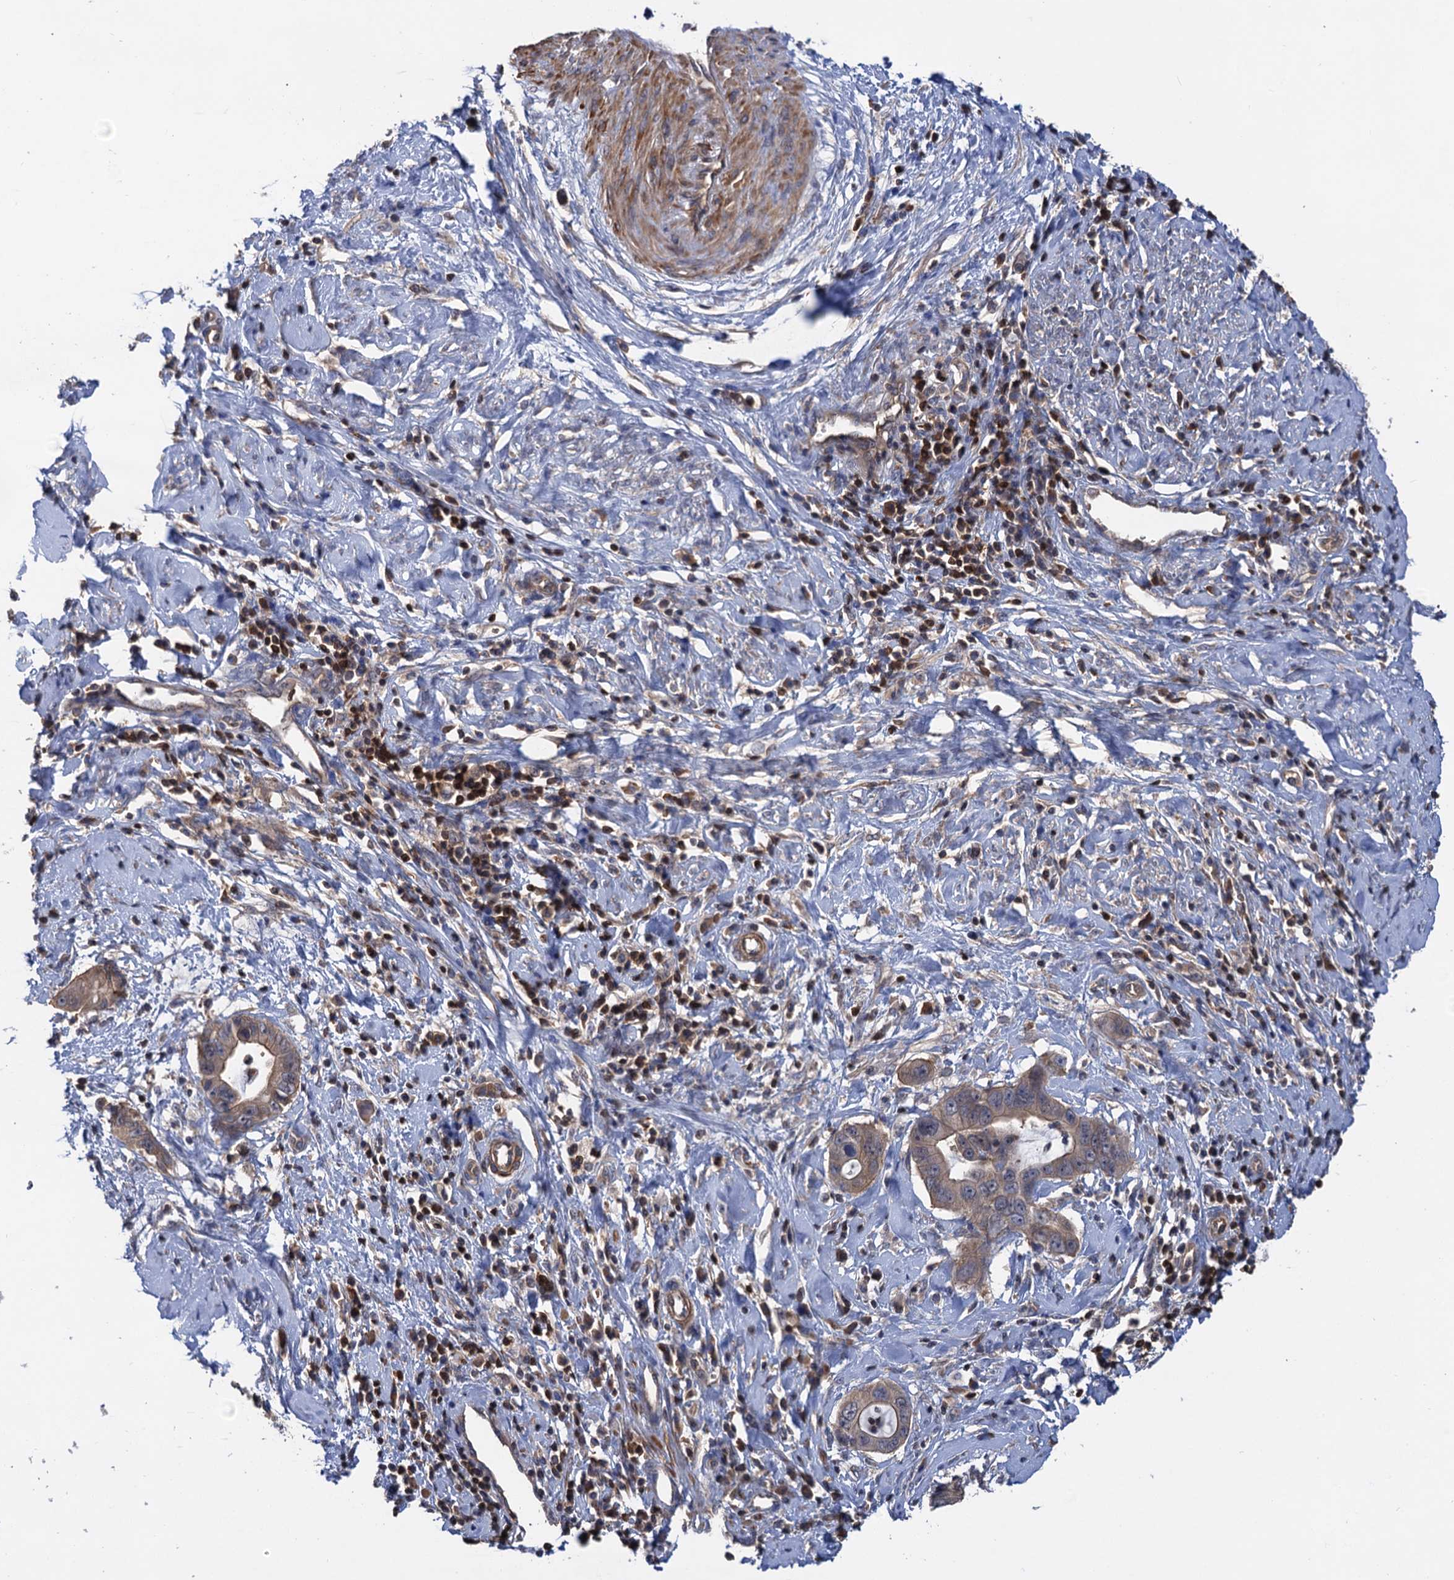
{"staining": {"intensity": "moderate", "quantity": ">75%", "location": "cytoplasmic/membranous"}, "tissue": "cervical cancer", "cell_type": "Tumor cells", "image_type": "cancer", "snomed": [{"axis": "morphology", "description": "Adenocarcinoma, NOS"}, {"axis": "topography", "description": "Cervix"}], "caption": "A micrograph of adenocarcinoma (cervical) stained for a protein demonstrates moderate cytoplasmic/membranous brown staining in tumor cells. The staining was performed using DAB, with brown indicating positive protein expression. Nuclei are stained blue with hematoxylin.", "gene": "DGKA", "patient": {"sex": "female", "age": 44}}